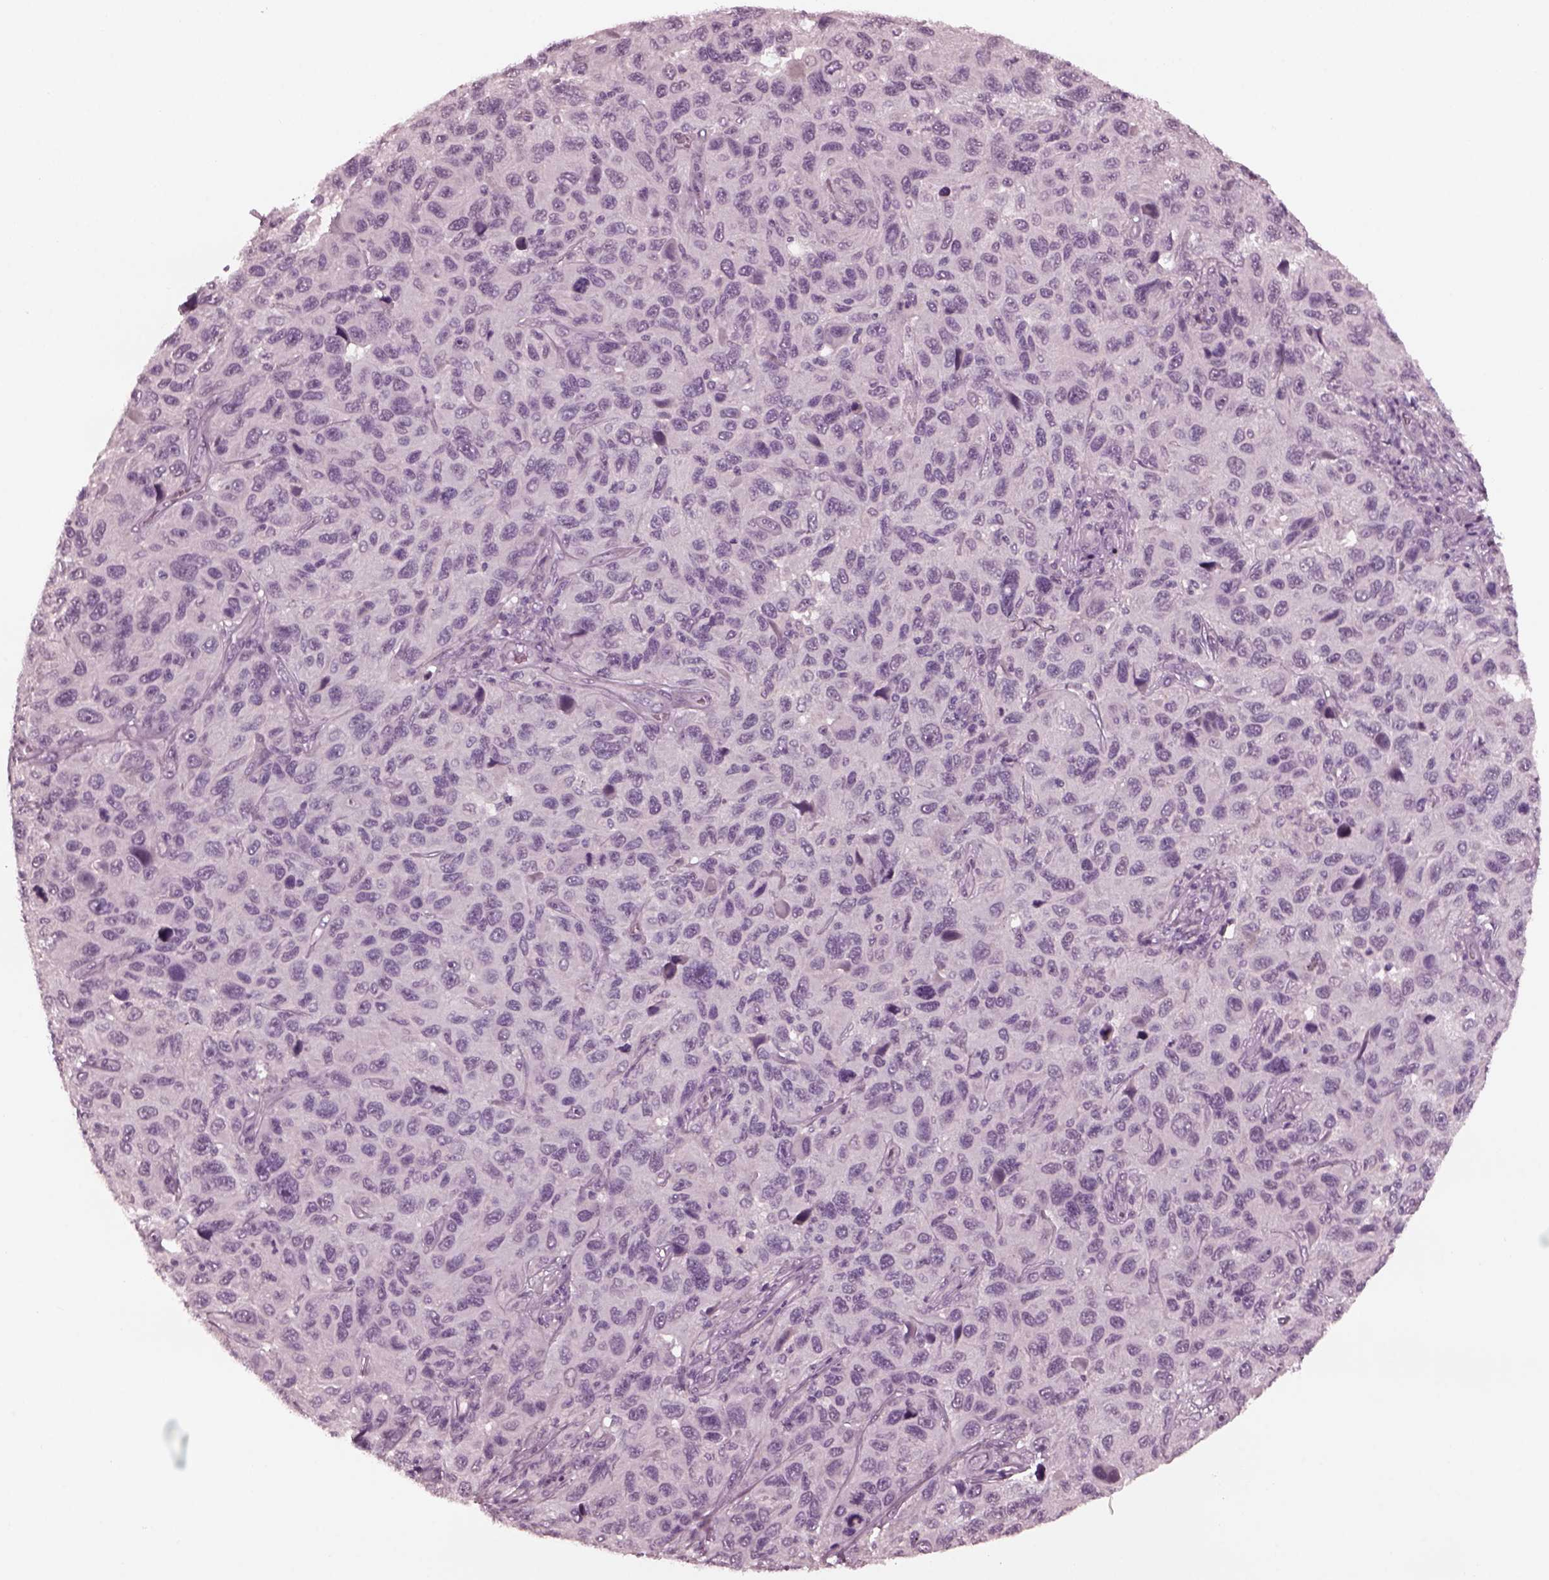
{"staining": {"intensity": "negative", "quantity": "none", "location": "none"}, "tissue": "melanoma", "cell_type": "Tumor cells", "image_type": "cancer", "snomed": [{"axis": "morphology", "description": "Malignant melanoma, NOS"}, {"axis": "topography", "description": "Skin"}], "caption": "Tumor cells show no significant expression in malignant melanoma. (DAB IHC visualized using brightfield microscopy, high magnification).", "gene": "YY2", "patient": {"sex": "male", "age": 53}}